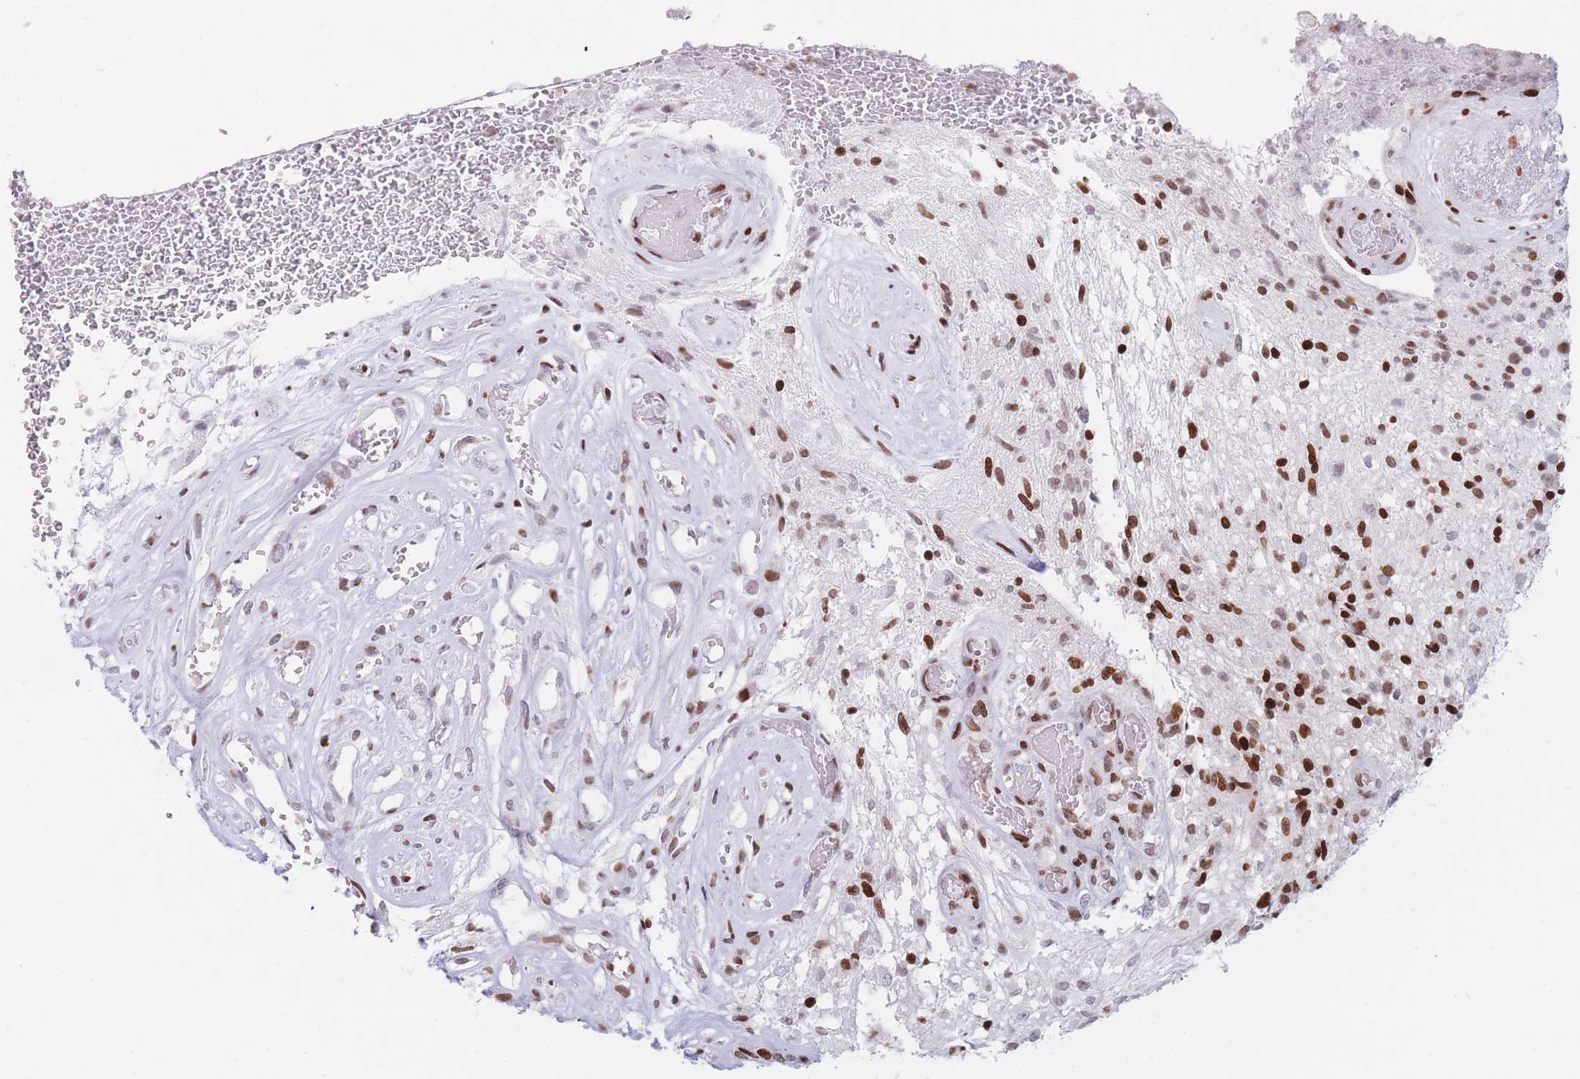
{"staining": {"intensity": "strong", "quantity": "25%-75%", "location": "nuclear"}, "tissue": "glioma", "cell_type": "Tumor cells", "image_type": "cancer", "snomed": [{"axis": "morphology", "description": "Glioma, malignant, High grade"}, {"axis": "topography", "description": "Brain"}], "caption": "Immunohistochemistry (DAB) staining of glioma shows strong nuclear protein positivity in approximately 25%-75% of tumor cells.", "gene": "AK9", "patient": {"sex": "male", "age": 56}}